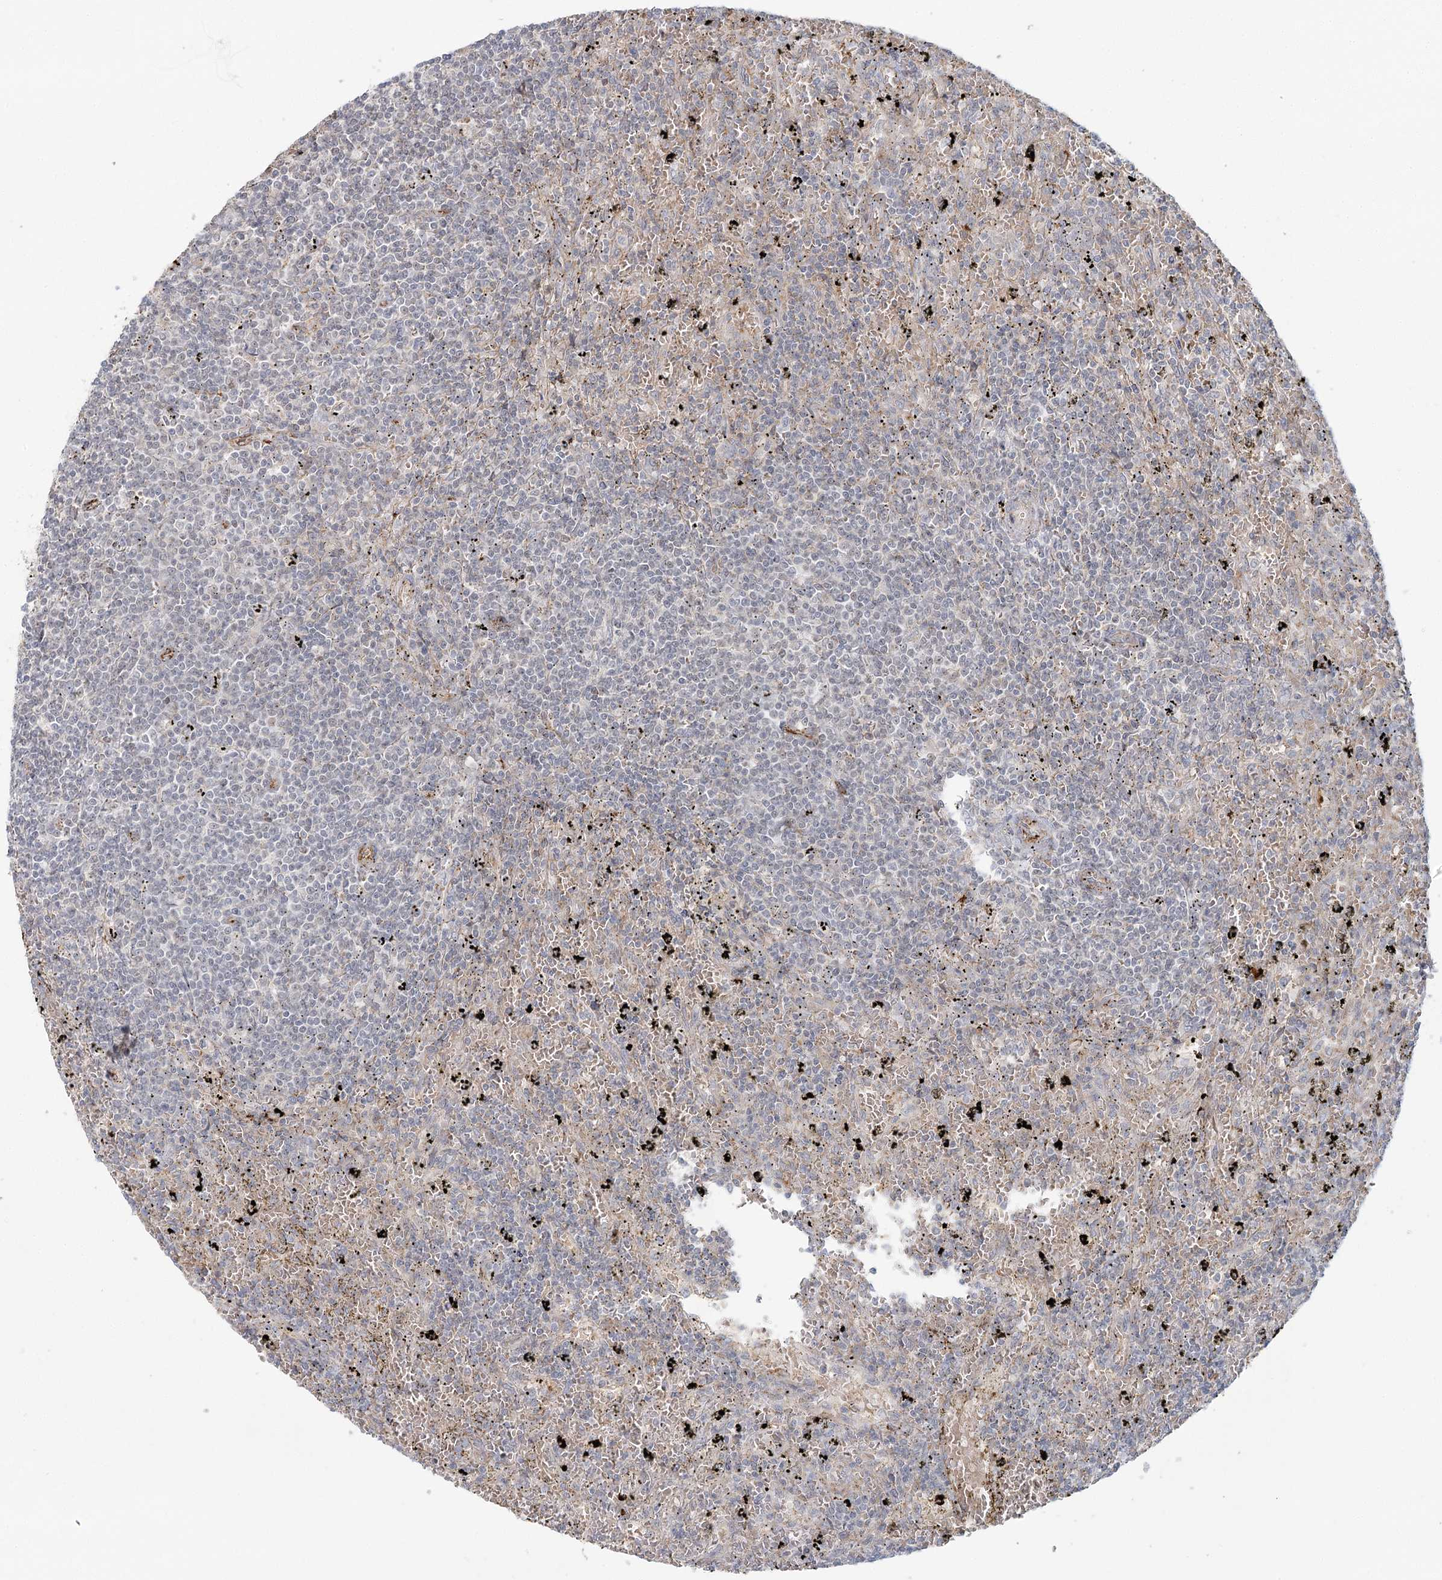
{"staining": {"intensity": "negative", "quantity": "none", "location": "none"}, "tissue": "lymphoma", "cell_type": "Tumor cells", "image_type": "cancer", "snomed": [{"axis": "morphology", "description": "Malignant lymphoma, non-Hodgkin's type, Low grade"}, {"axis": "topography", "description": "Spleen"}], "caption": "The histopathology image shows no staining of tumor cells in lymphoma. The staining is performed using DAB (3,3'-diaminobenzidine) brown chromogen with nuclei counter-stained in using hematoxylin.", "gene": "KBTBD4", "patient": {"sex": "male", "age": 76}}